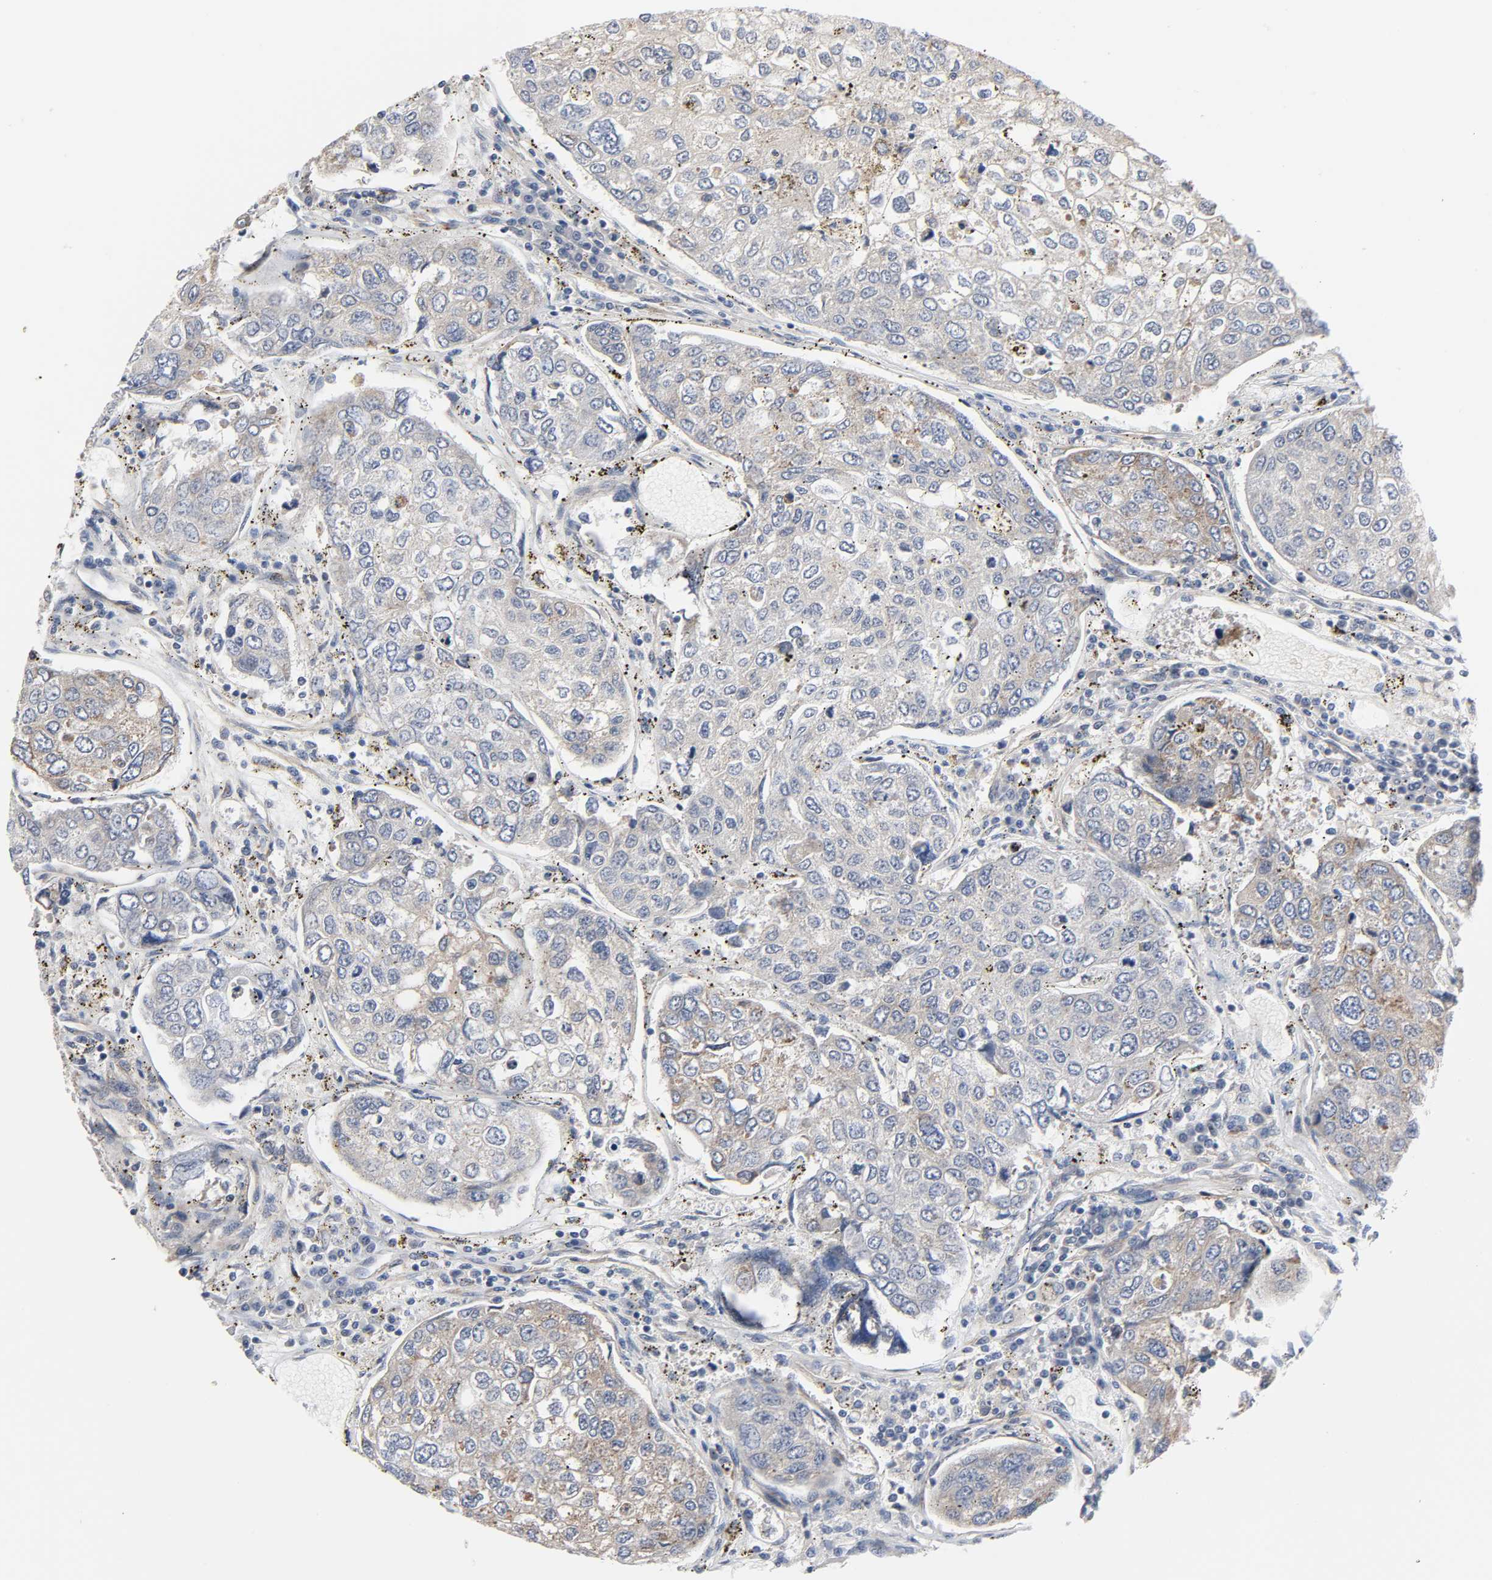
{"staining": {"intensity": "moderate", "quantity": ">75%", "location": "cytoplasmic/membranous"}, "tissue": "urothelial cancer", "cell_type": "Tumor cells", "image_type": "cancer", "snomed": [{"axis": "morphology", "description": "Urothelial carcinoma, High grade"}, {"axis": "topography", "description": "Lymph node"}, {"axis": "topography", "description": "Urinary bladder"}], "caption": "Immunohistochemistry histopathology image of neoplastic tissue: human urothelial carcinoma (high-grade) stained using immunohistochemistry reveals medium levels of moderate protein expression localized specifically in the cytoplasmic/membranous of tumor cells, appearing as a cytoplasmic/membranous brown color.", "gene": "ARHGAP1", "patient": {"sex": "male", "age": 51}}